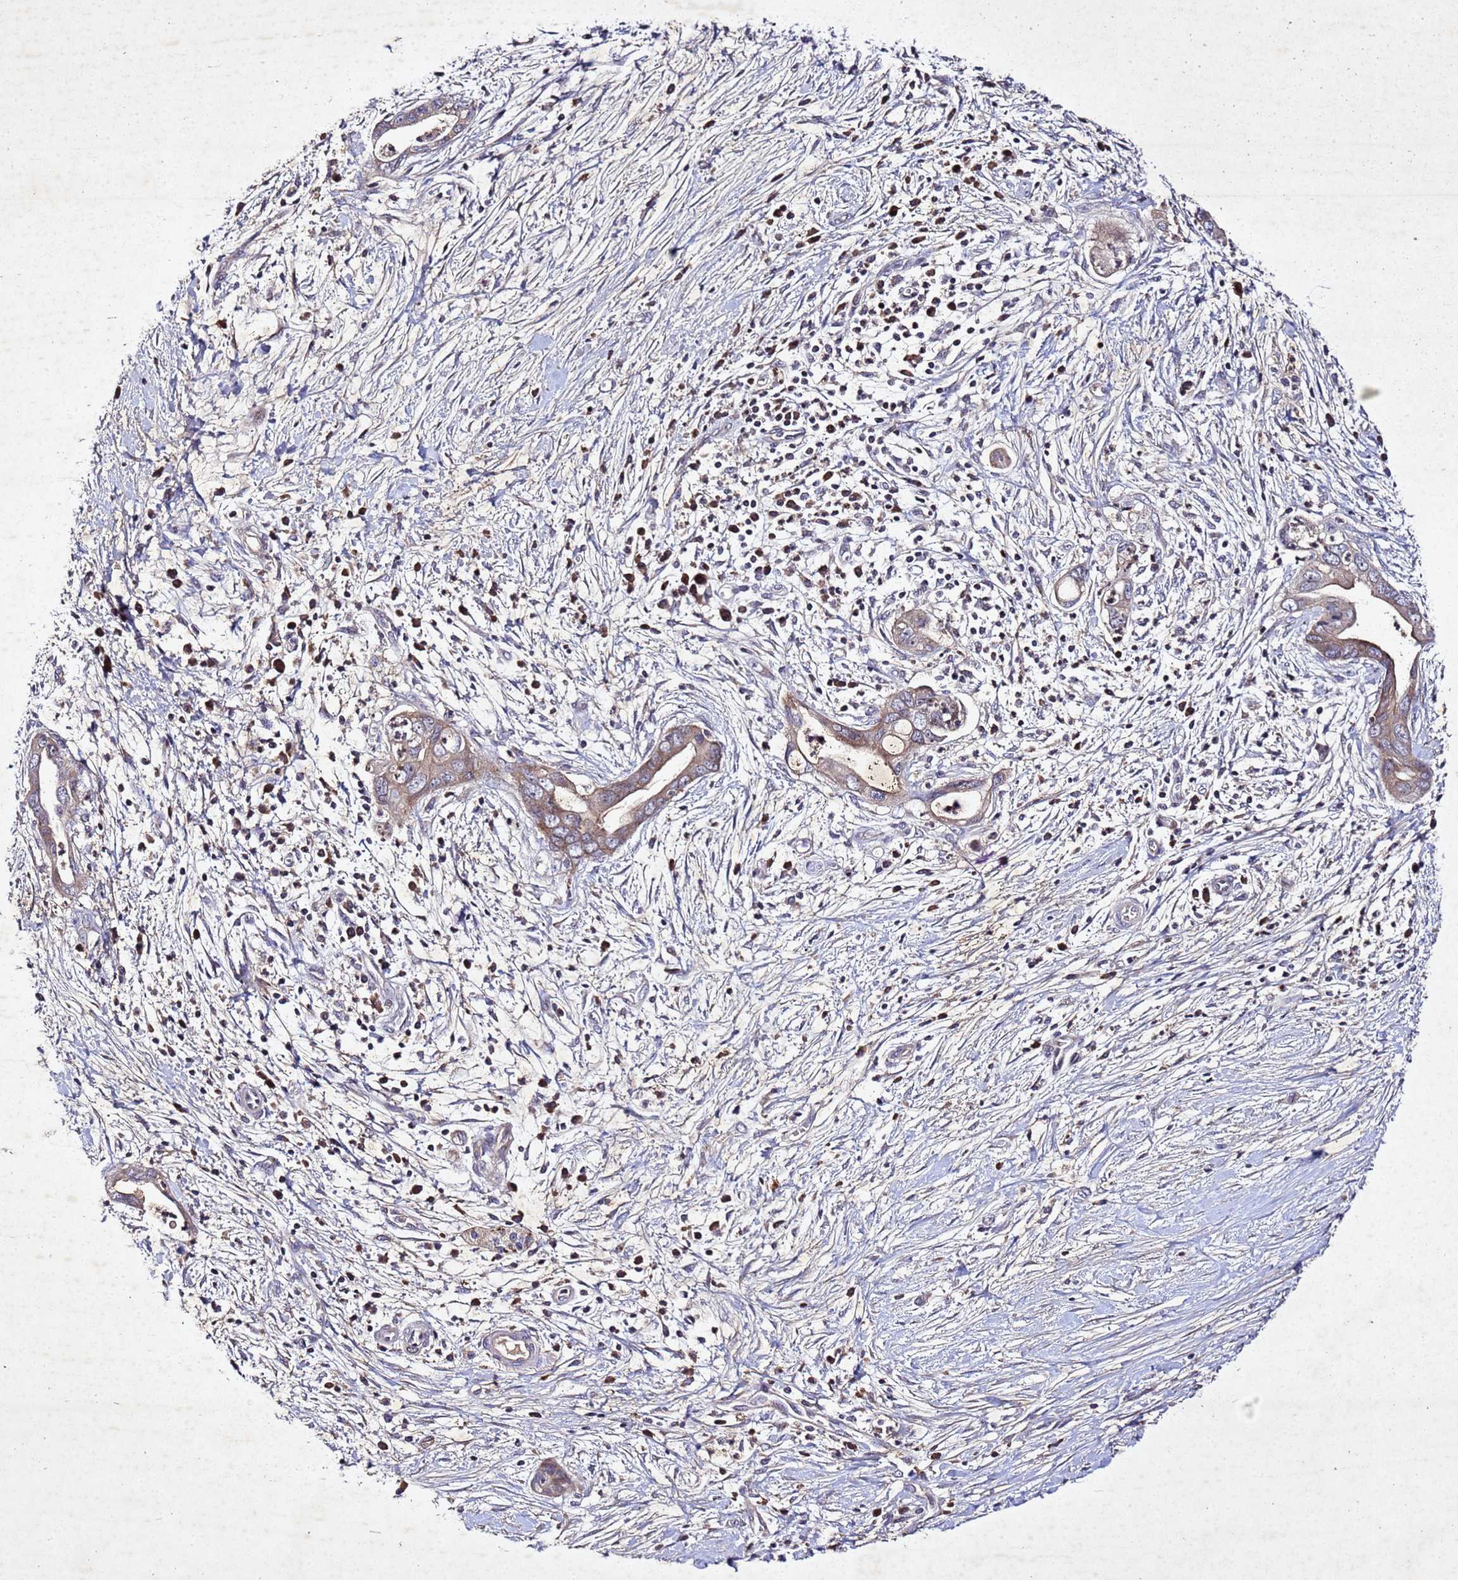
{"staining": {"intensity": "weak", "quantity": ">75%", "location": "cytoplasmic/membranous"}, "tissue": "pancreatic cancer", "cell_type": "Tumor cells", "image_type": "cancer", "snomed": [{"axis": "morphology", "description": "Adenocarcinoma, NOS"}, {"axis": "topography", "description": "Pancreas"}], "caption": "Pancreatic cancer (adenocarcinoma) stained for a protein (brown) exhibits weak cytoplasmic/membranous positive expression in approximately >75% of tumor cells.", "gene": "SV2B", "patient": {"sex": "male", "age": 75}}